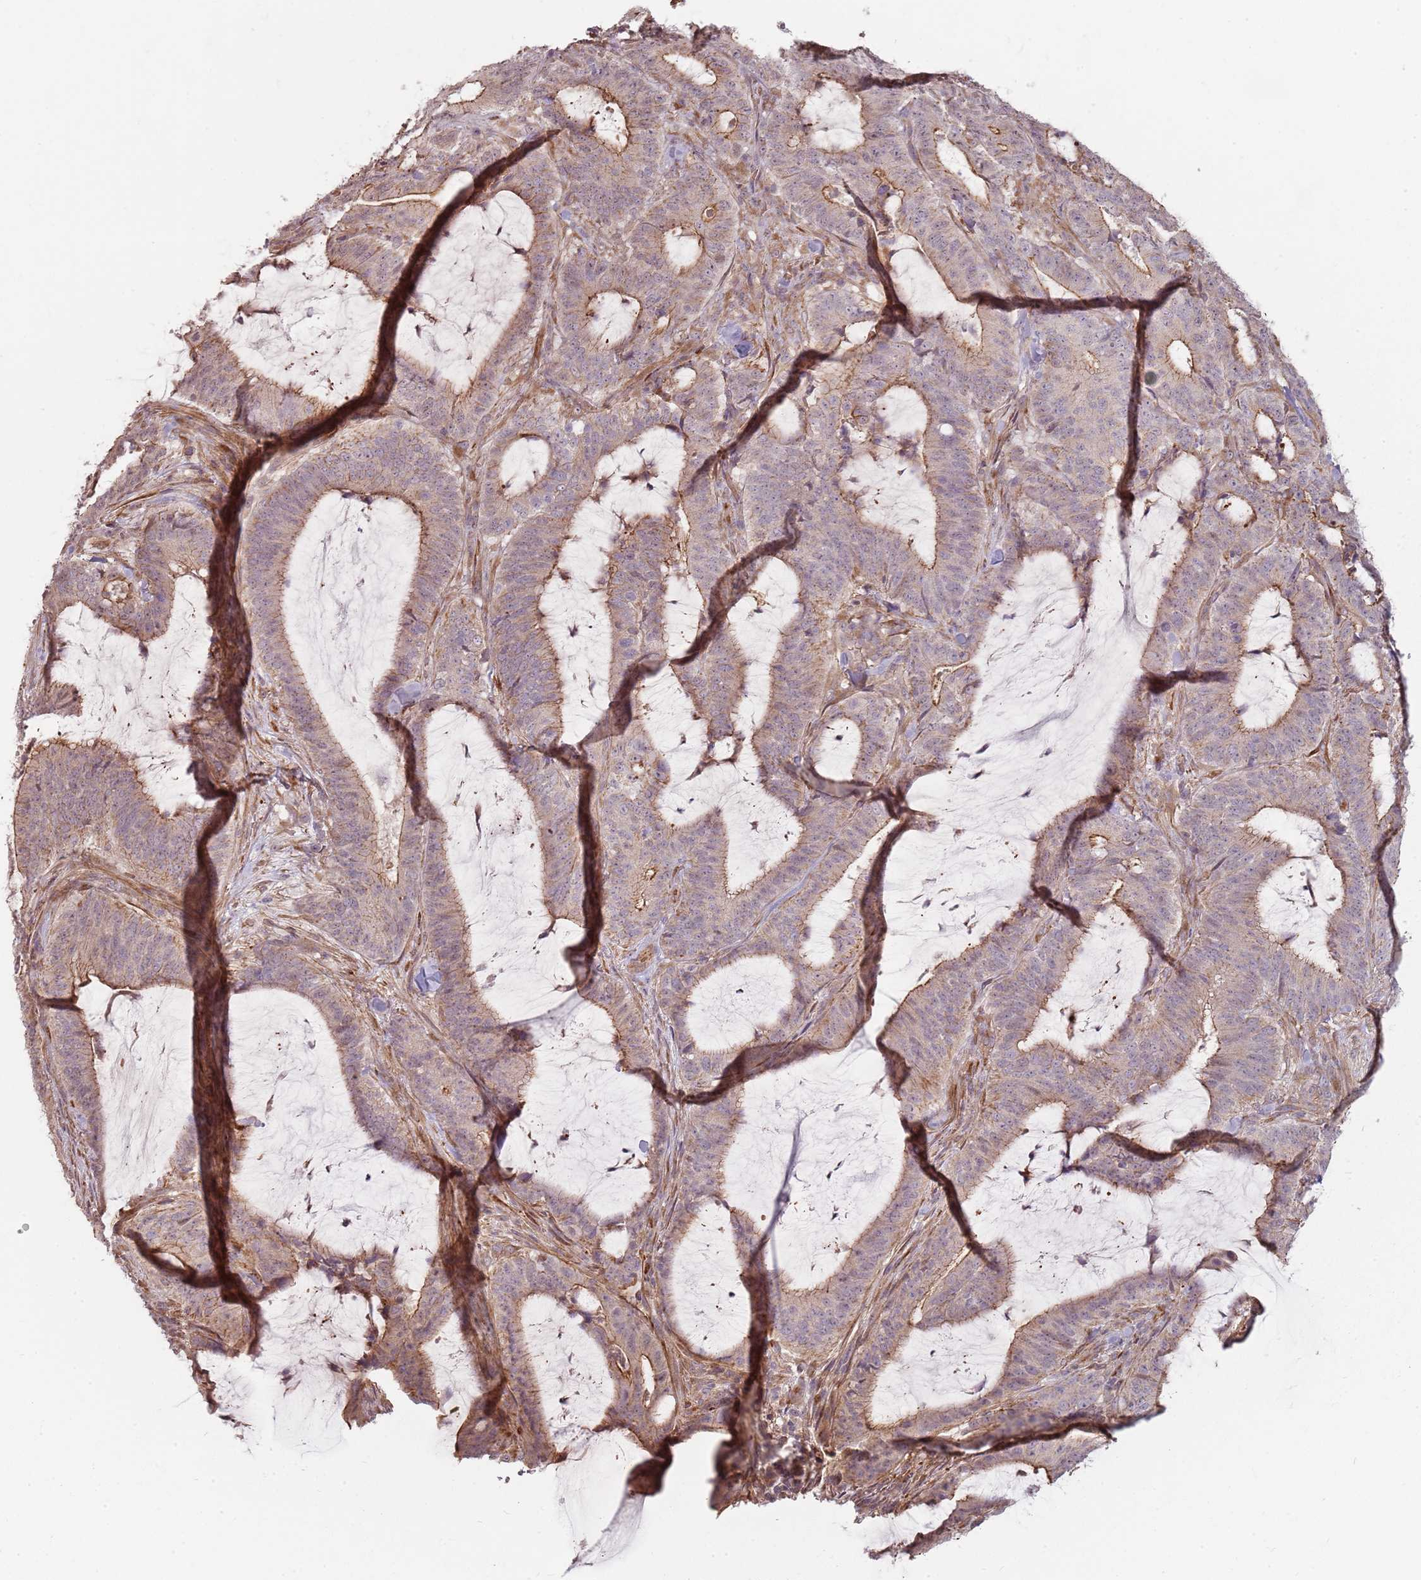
{"staining": {"intensity": "weak", "quantity": "25%-75%", "location": "cytoplasmic/membranous"}, "tissue": "colorectal cancer", "cell_type": "Tumor cells", "image_type": "cancer", "snomed": [{"axis": "morphology", "description": "Adenocarcinoma, NOS"}, {"axis": "topography", "description": "Colon"}], "caption": "A micrograph of human colorectal cancer (adenocarcinoma) stained for a protein displays weak cytoplasmic/membranous brown staining in tumor cells.", "gene": "PPP1R14C", "patient": {"sex": "female", "age": 43}}